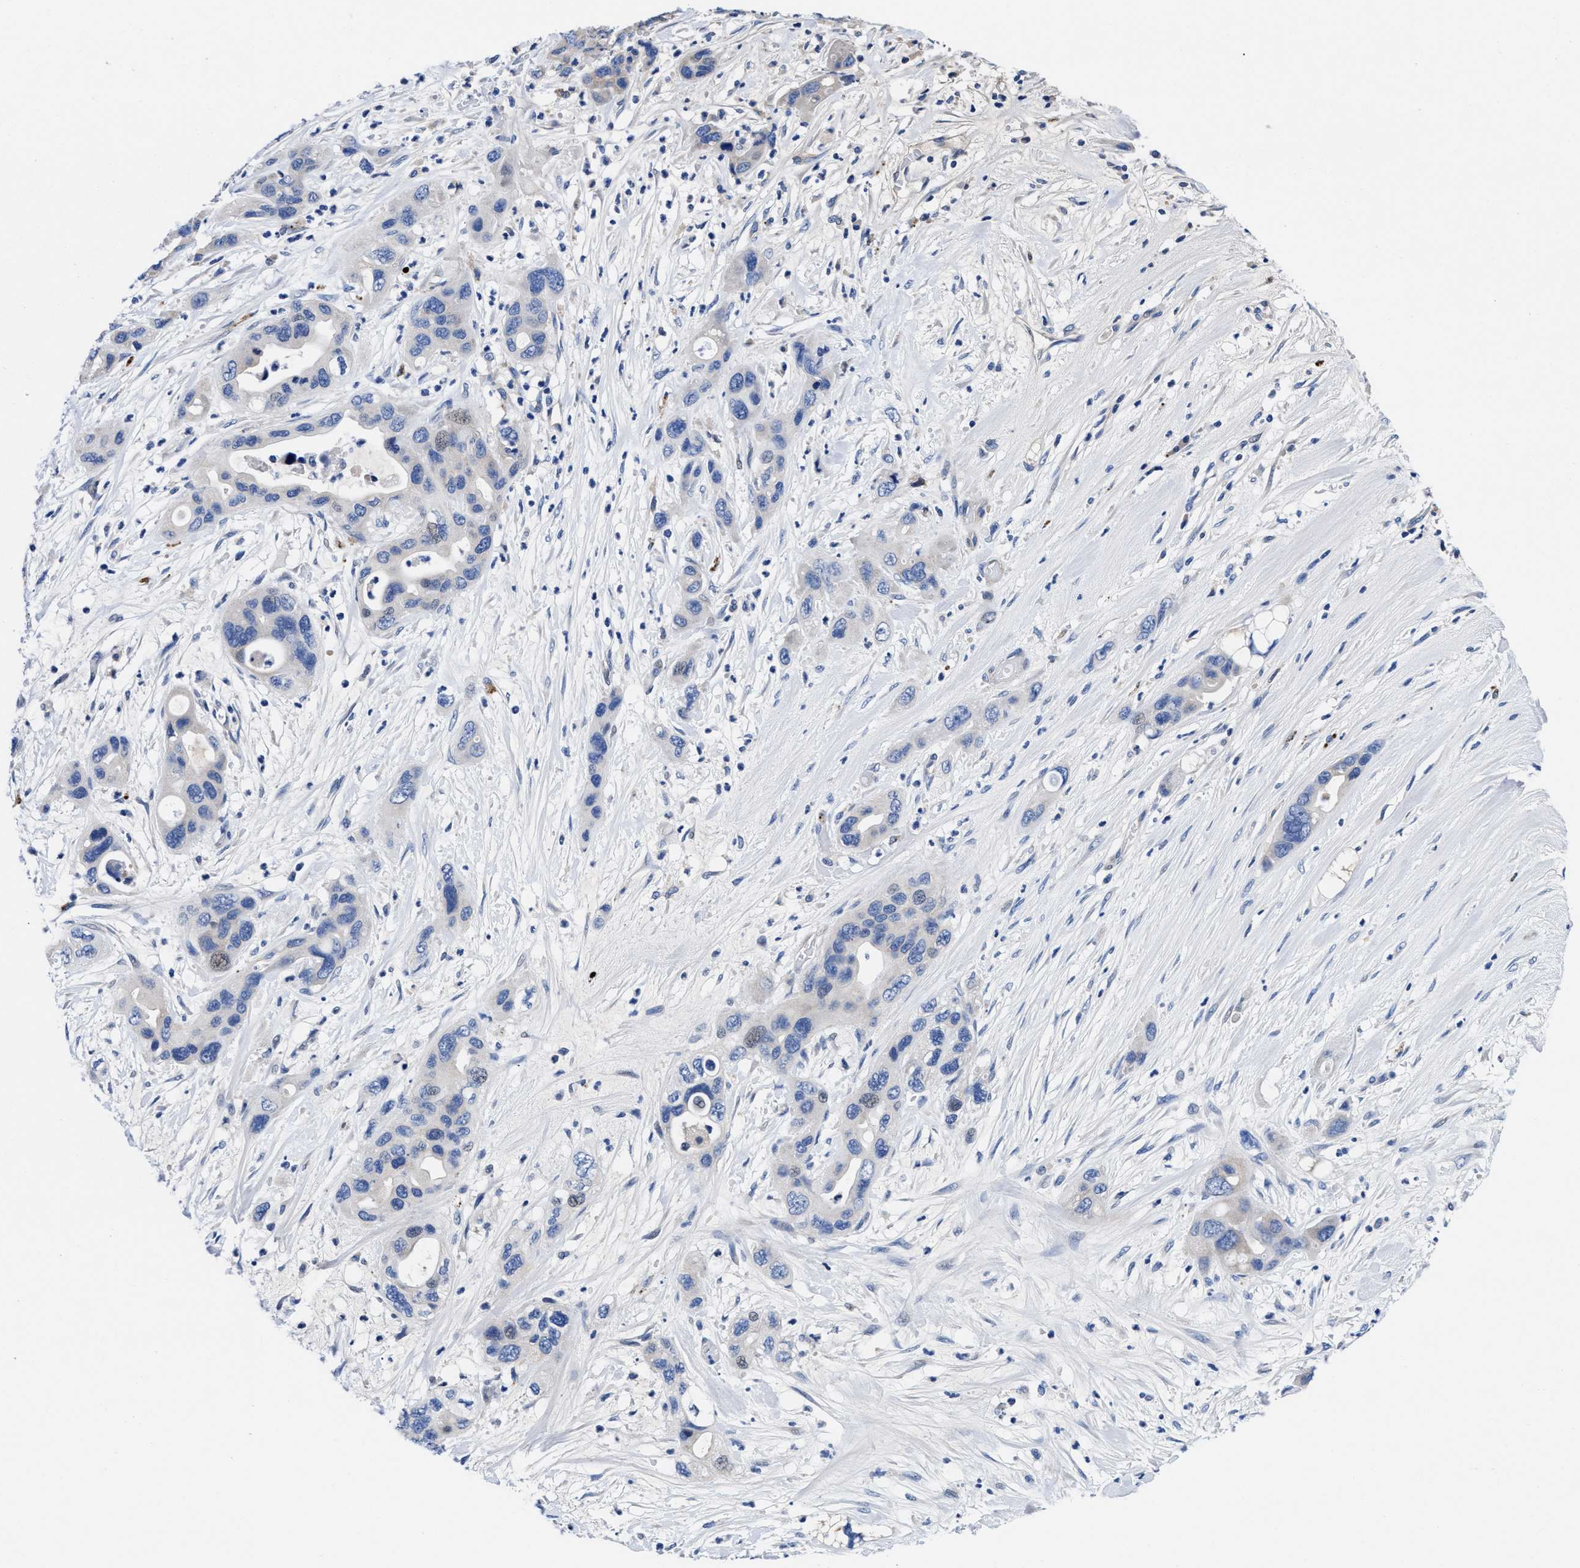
{"staining": {"intensity": "negative", "quantity": "none", "location": "none"}, "tissue": "pancreatic cancer", "cell_type": "Tumor cells", "image_type": "cancer", "snomed": [{"axis": "morphology", "description": "Adenocarcinoma, NOS"}, {"axis": "topography", "description": "Pancreas"}], "caption": "Adenocarcinoma (pancreatic) was stained to show a protein in brown. There is no significant positivity in tumor cells.", "gene": "DHRS13", "patient": {"sex": "female", "age": 71}}